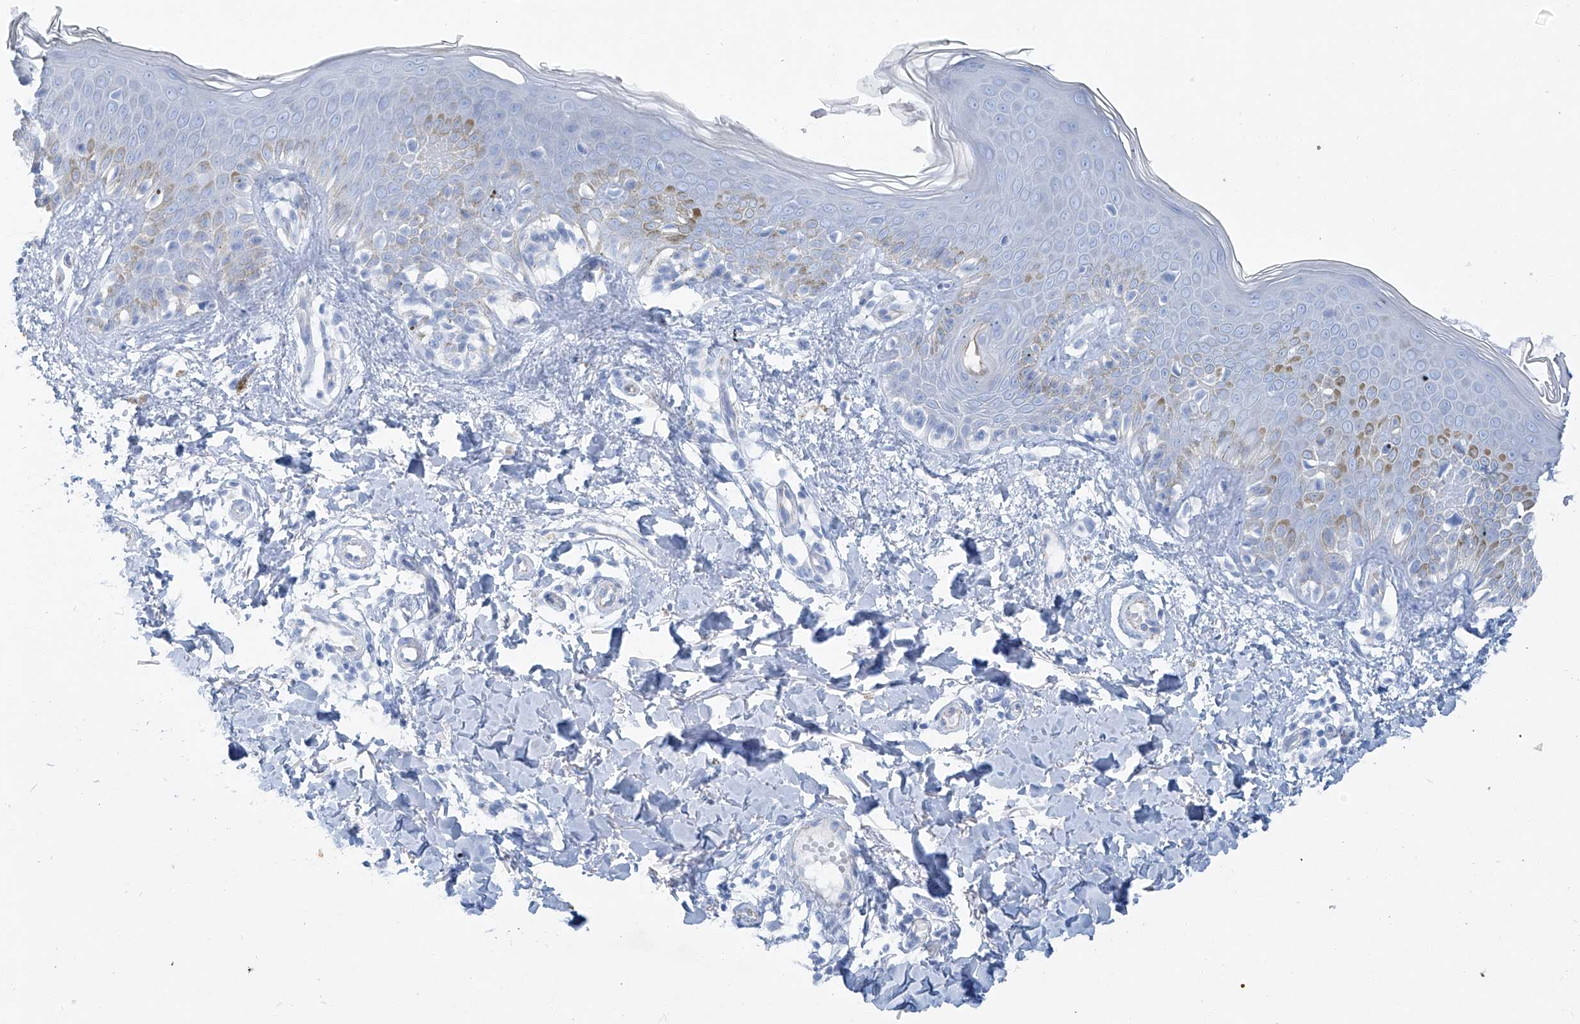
{"staining": {"intensity": "negative", "quantity": "none", "location": "none"}, "tissue": "skin", "cell_type": "Fibroblasts", "image_type": "normal", "snomed": [{"axis": "morphology", "description": "Normal tissue, NOS"}, {"axis": "topography", "description": "Skin"}], "caption": "This is an immunohistochemistry photomicrograph of unremarkable human skin. There is no expression in fibroblasts.", "gene": "MAGI1", "patient": {"sex": "male", "age": 37}}